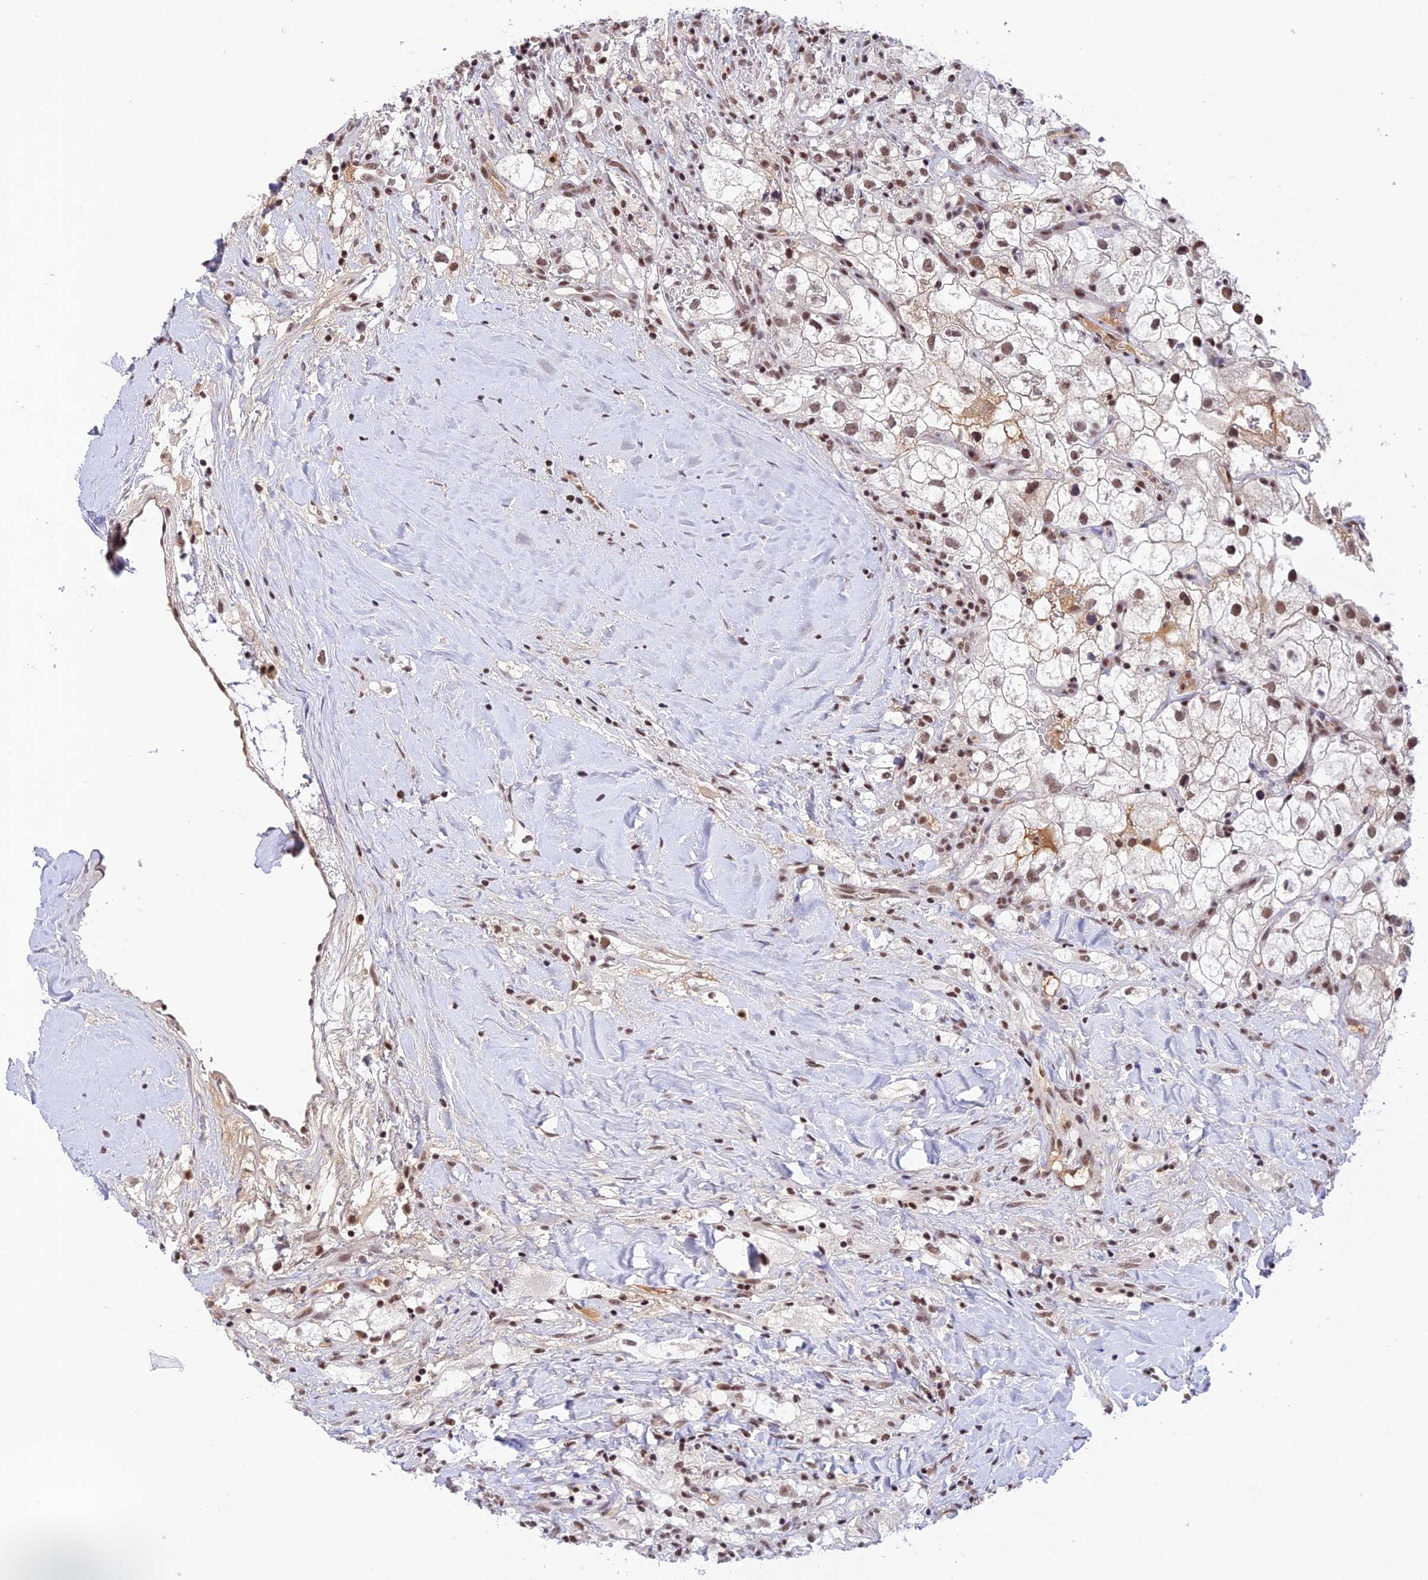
{"staining": {"intensity": "moderate", "quantity": ">75%", "location": "nuclear"}, "tissue": "renal cancer", "cell_type": "Tumor cells", "image_type": "cancer", "snomed": [{"axis": "morphology", "description": "Adenocarcinoma, NOS"}, {"axis": "topography", "description": "Kidney"}], "caption": "A medium amount of moderate nuclear positivity is seen in approximately >75% of tumor cells in renal adenocarcinoma tissue.", "gene": "THAP11", "patient": {"sex": "male", "age": 59}}